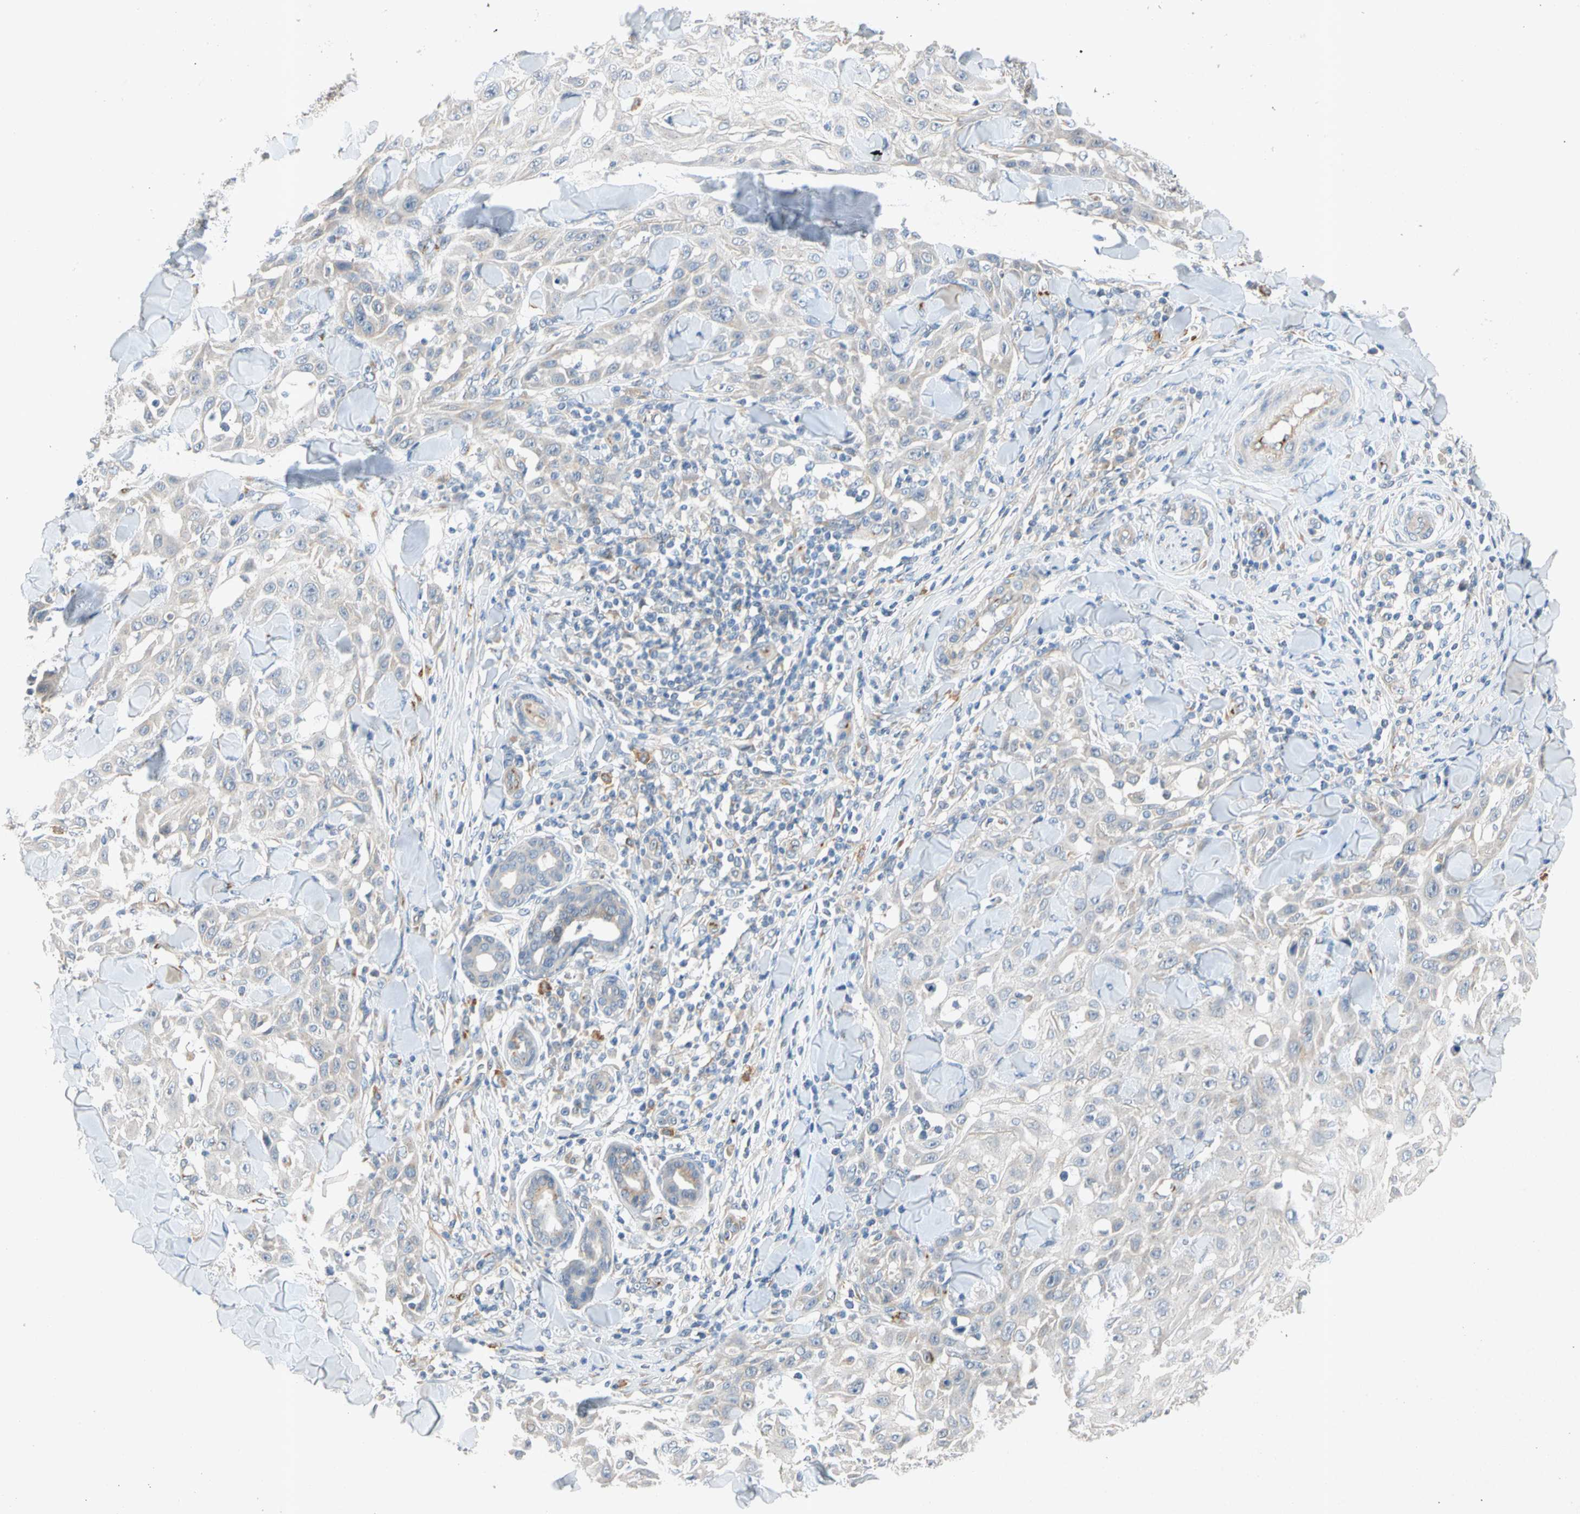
{"staining": {"intensity": "negative", "quantity": "none", "location": "none"}, "tissue": "skin cancer", "cell_type": "Tumor cells", "image_type": "cancer", "snomed": [{"axis": "morphology", "description": "Squamous cell carcinoma, NOS"}, {"axis": "topography", "description": "Skin"}], "caption": "High power microscopy photomicrograph of an immunohistochemistry (IHC) histopathology image of skin cancer (squamous cell carcinoma), revealing no significant positivity in tumor cells.", "gene": "GASK1B", "patient": {"sex": "male", "age": 24}}